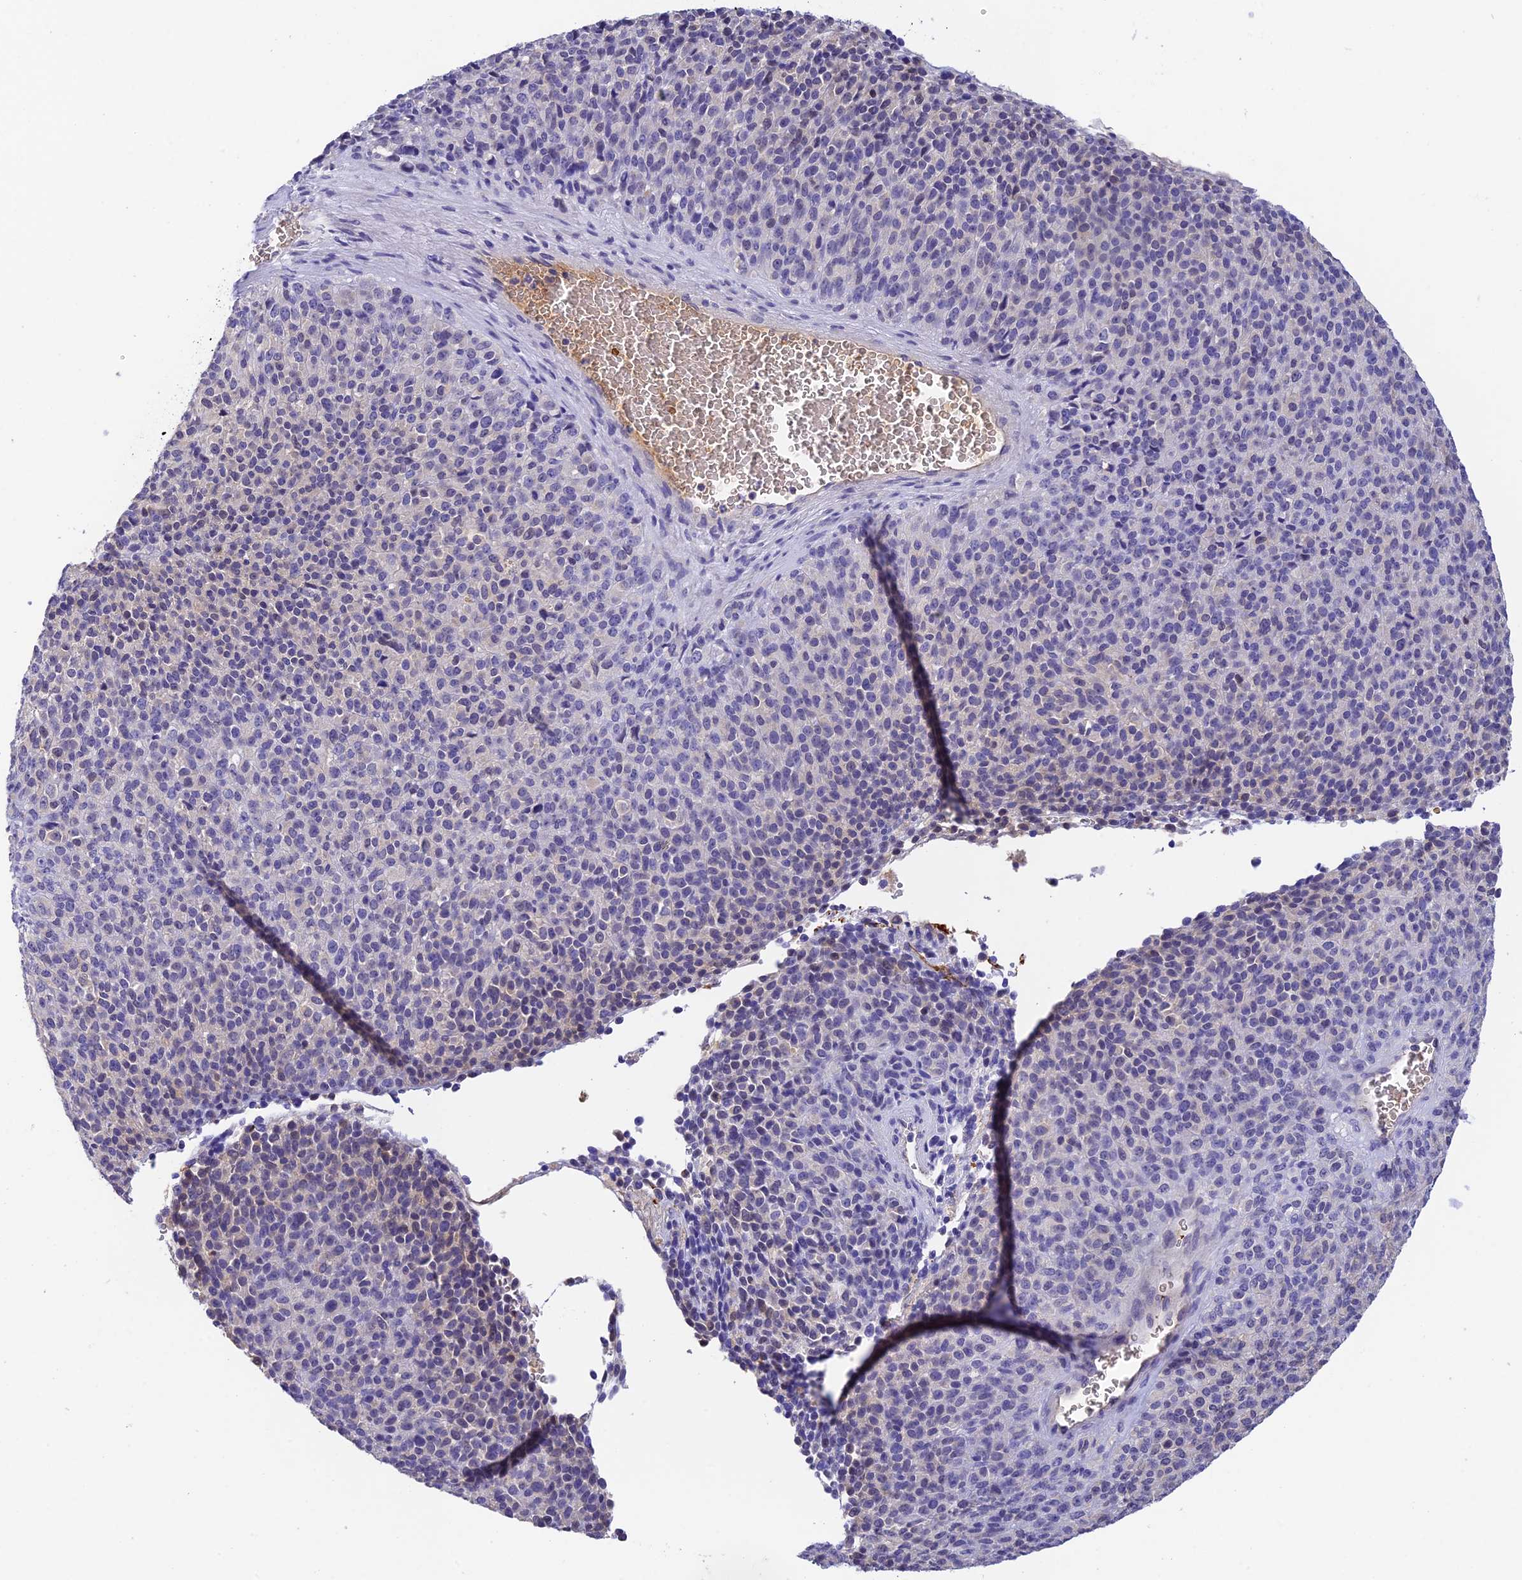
{"staining": {"intensity": "negative", "quantity": "none", "location": "none"}, "tissue": "melanoma", "cell_type": "Tumor cells", "image_type": "cancer", "snomed": [{"axis": "morphology", "description": "Malignant melanoma, Metastatic site"}, {"axis": "topography", "description": "Brain"}], "caption": "Image shows no significant protein positivity in tumor cells of melanoma.", "gene": "HDHD2", "patient": {"sex": "female", "age": 56}}